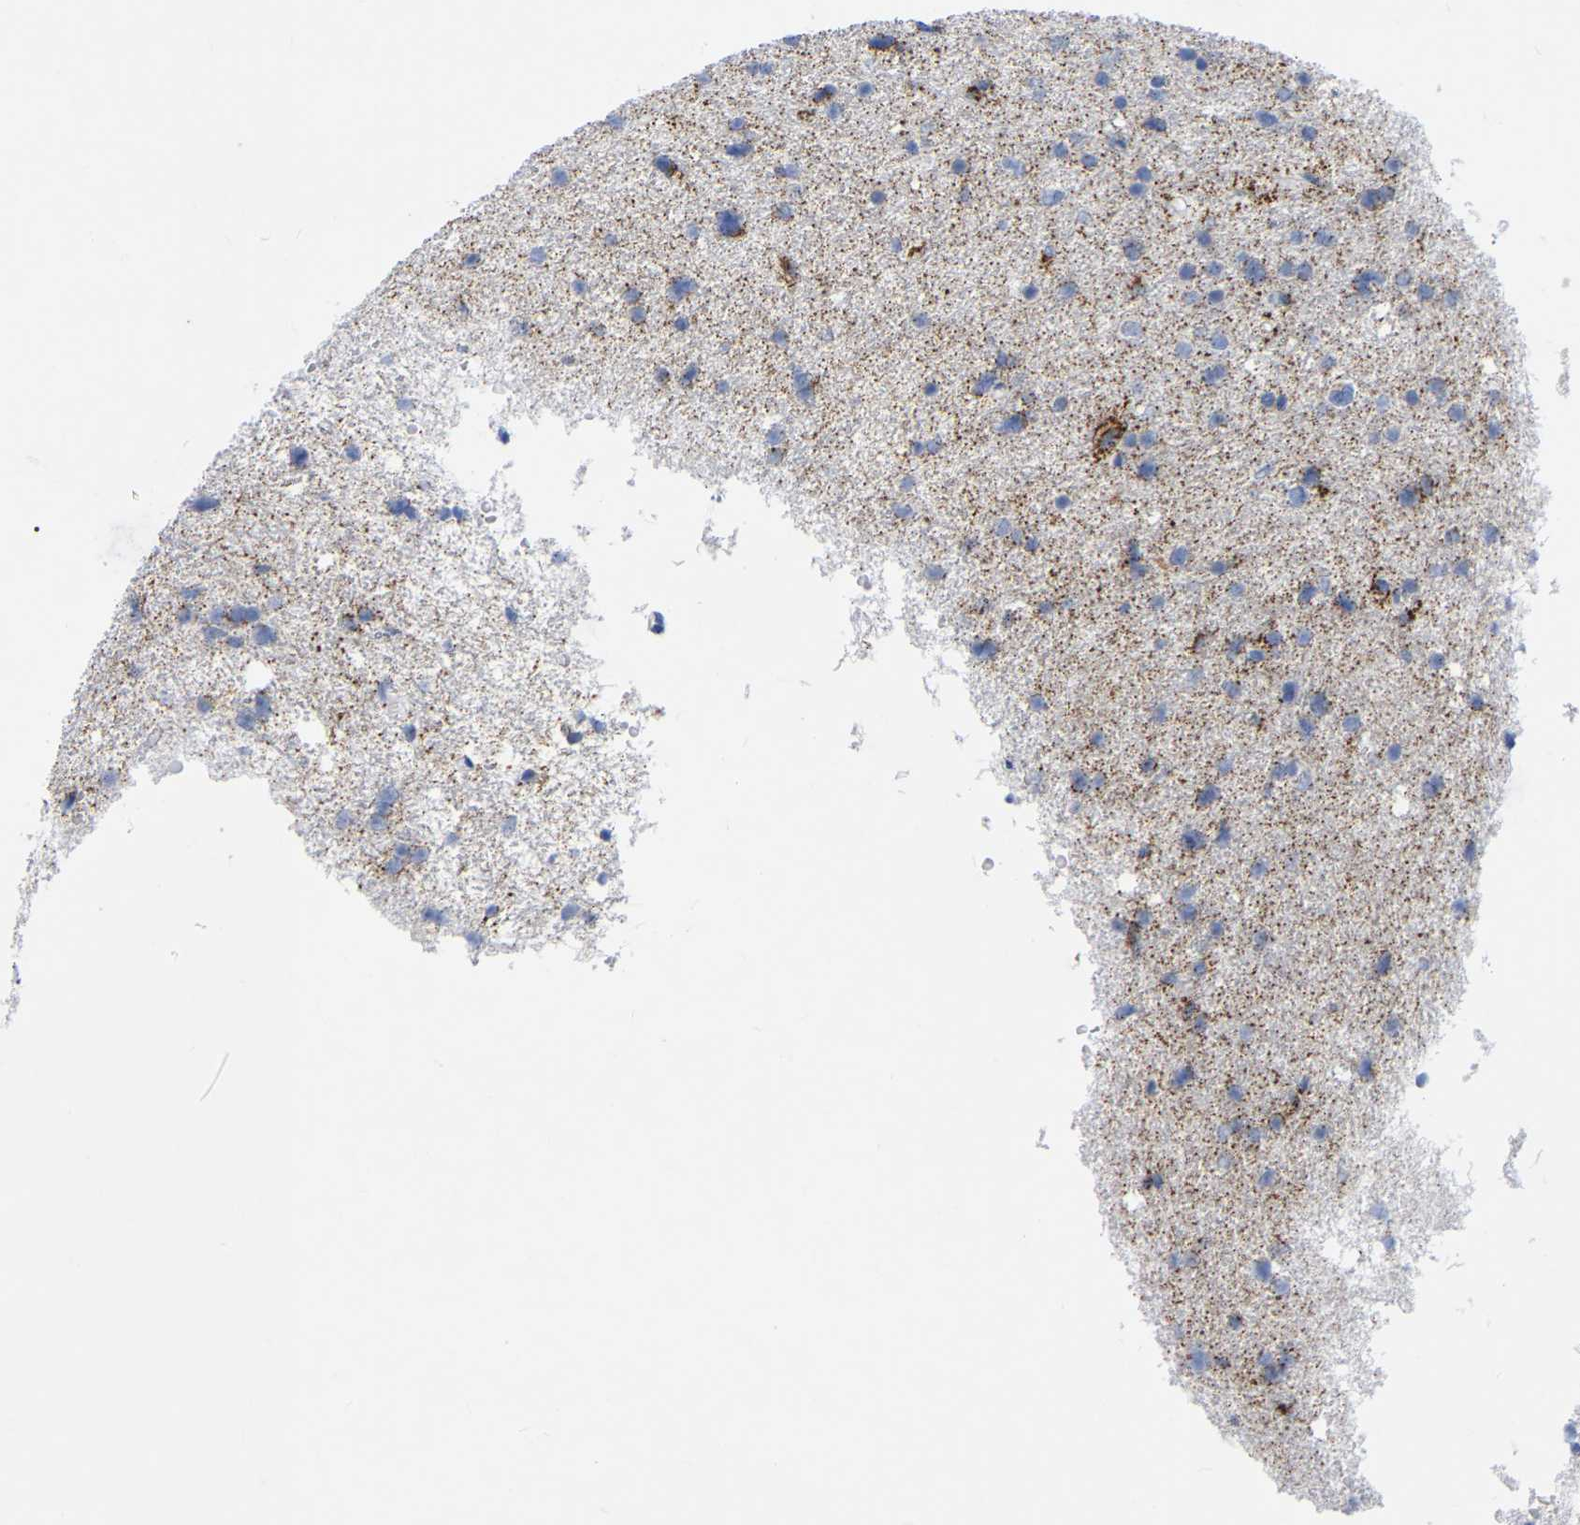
{"staining": {"intensity": "weak", "quantity": "<25%", "location": "cytoplasmic/membranous"}, "tissue": "glioma", "cell_type": "Tumor cells", "image_type": "cancer", "snomed": [{"axis": "morphology", "description": "Glioma, malignant, Low grade"}, {"axis": "topography", "description": "Brain"}], "caption": "This is a photomicrograph of immunohistochemistry staining of low-grade glioma (malignant), which shows no expression in tumor cells. (DAB (3,3'-diaminobenzidine) immunohistochemistry, high magnification).", "gene": "ZNF629", "patient": {"sex": "female", "age": 37}}